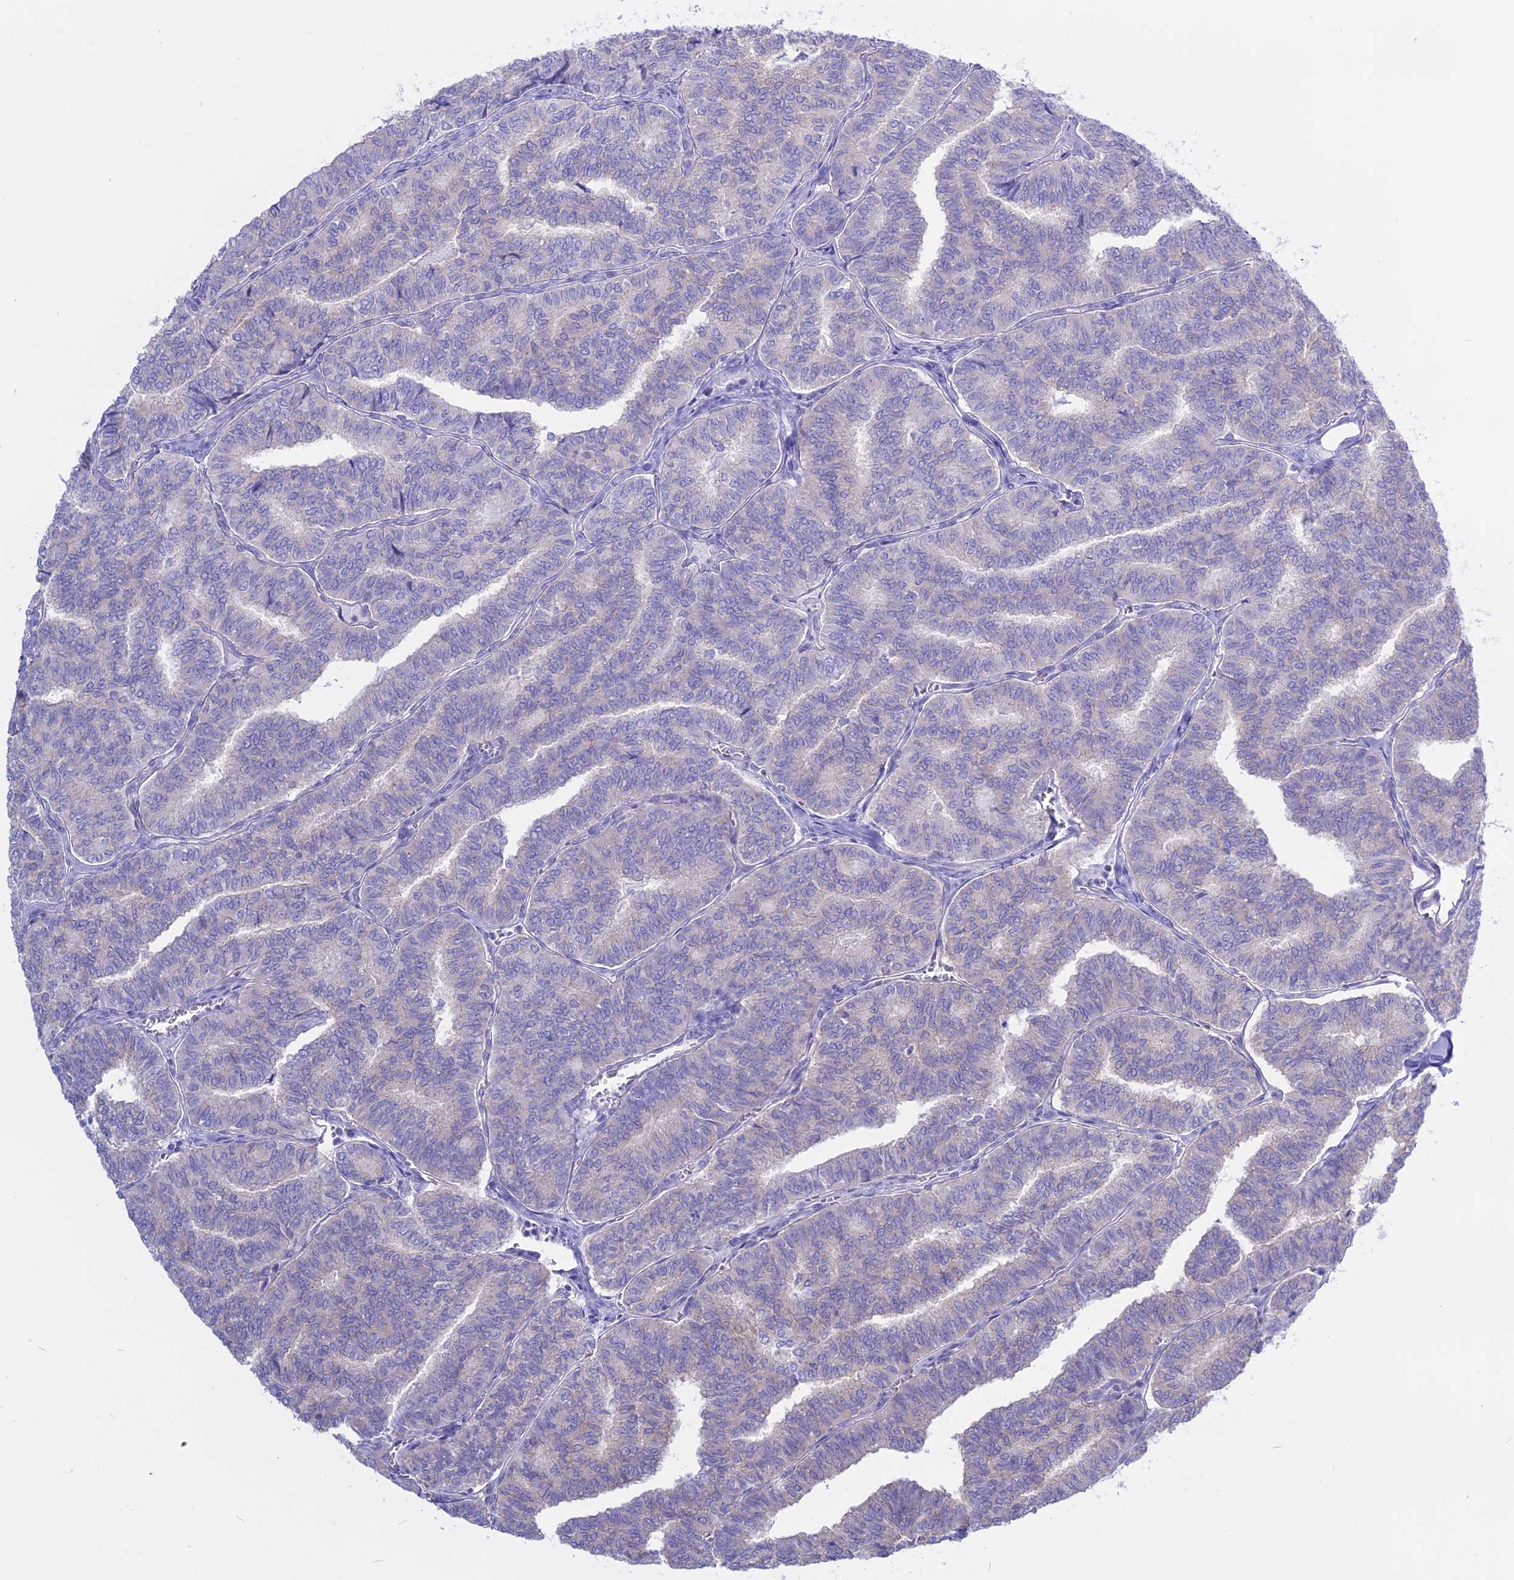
{"staining": {"intensity": "negative", "quantity": "none", "location": "none"}, "tissue": "thyroid cancer", "cell_type": "Tumor cells", "image_type": "cancer", "snomed": [{"axis": "morphology", "description": "Papillary adenocarcinoma, NOS"}, {"axis": "topography", "description": "Thyroid gland"}], "caption": "Micrograph shows no protein staining in tumor cells of papillary adenocarcinoma (thyroid) tissue.", "gene": "AHCYL1", "patient": {"sex": "female", "age": 35}}